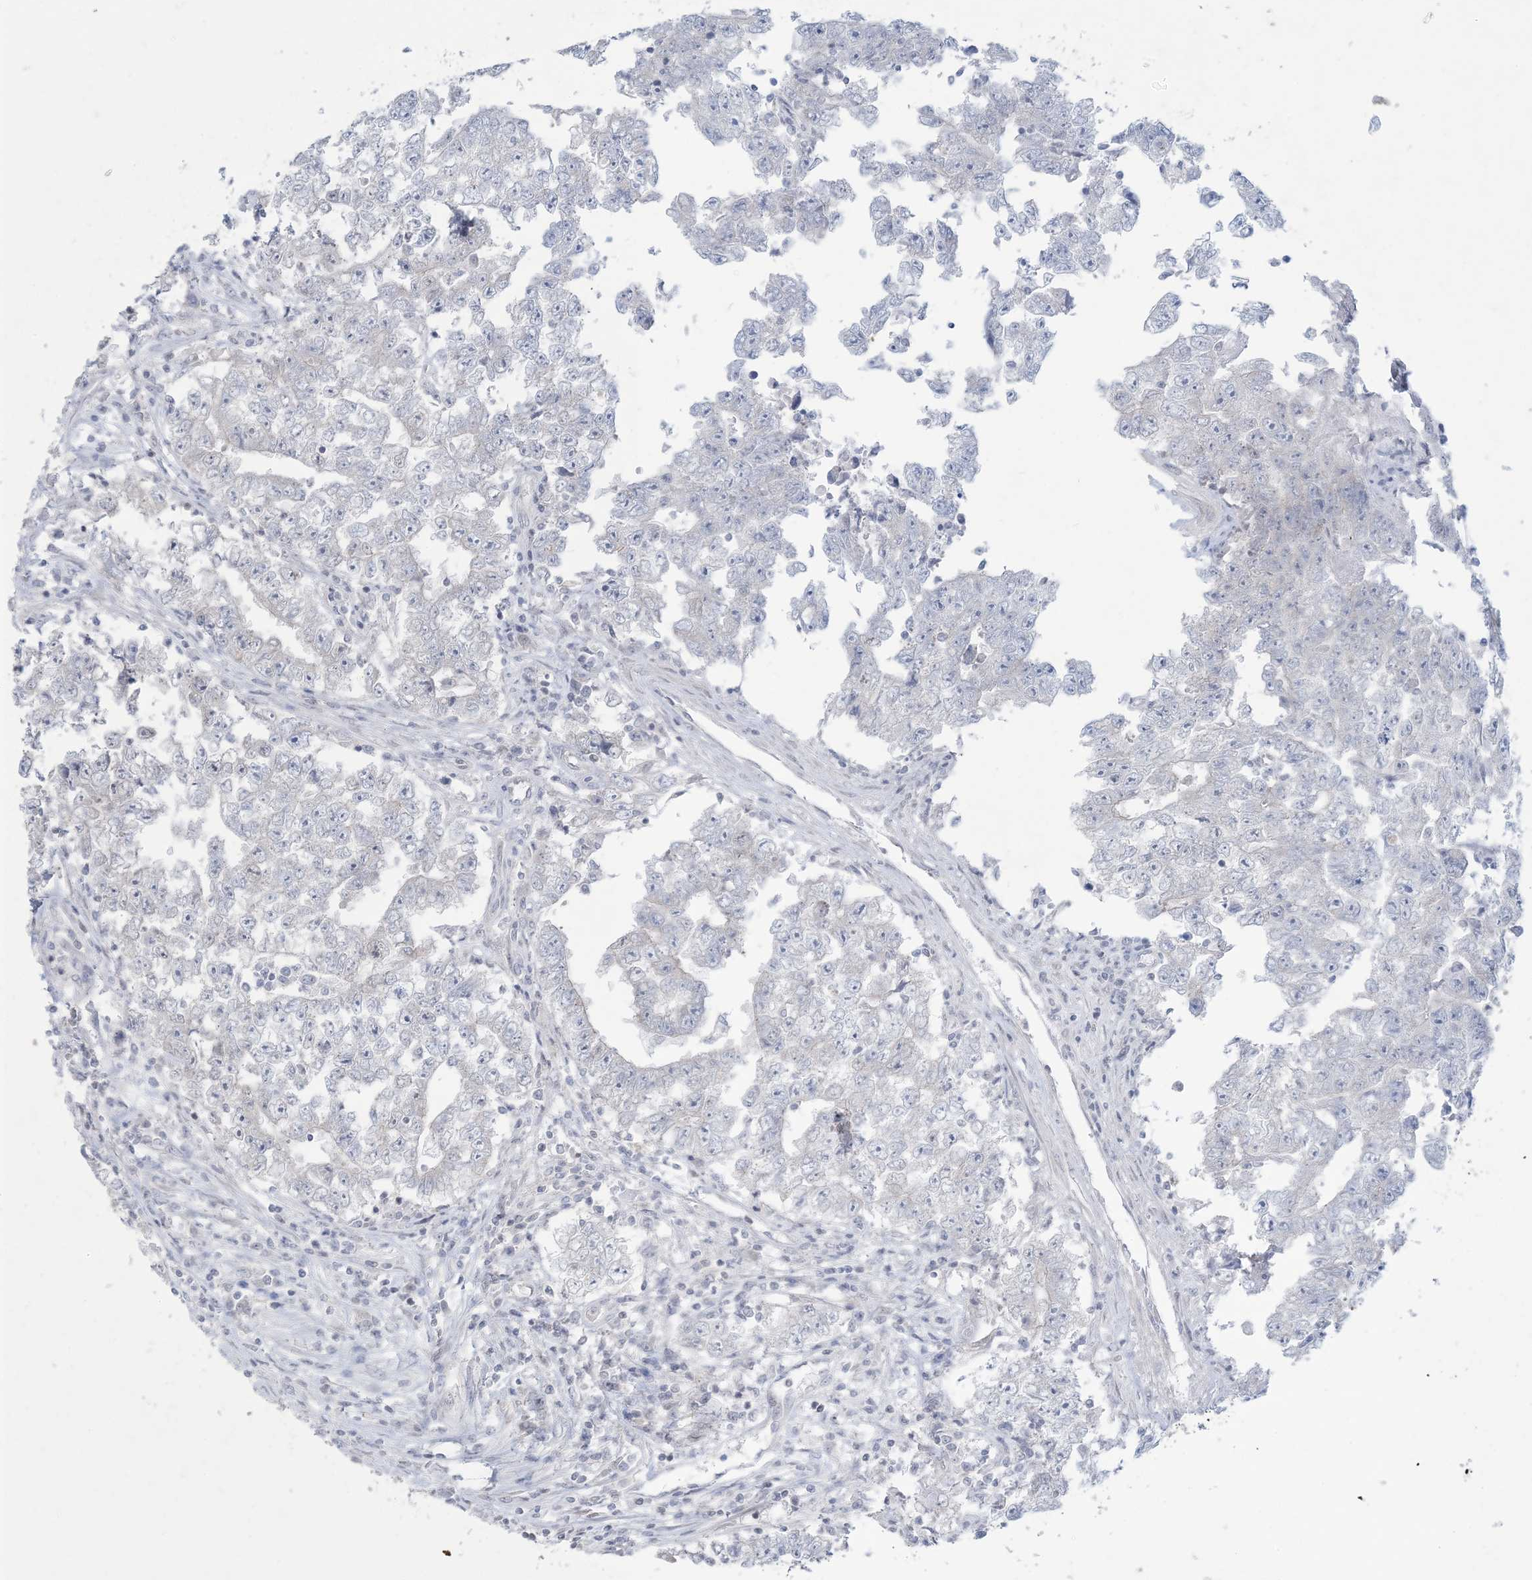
{"staining": {"intensity": "negative", "quantity": "none", "location": "none"}, "tissue": "testis cancer", "cell_type": "Tumor cells", "image_type": "cancer", "snomed": [{"axis": "morphology", "description": "Carcinoma, Embryonal, NOS"}, {"axis": "topography", "description": "Testis"}], "caption": "A histopathology image of testis embryonal carcinoma stained for a protein demonstrates no brown staining in tumor cells.", "gene": "KIF3A", "patient": {"sex": "male", "age": 25}}